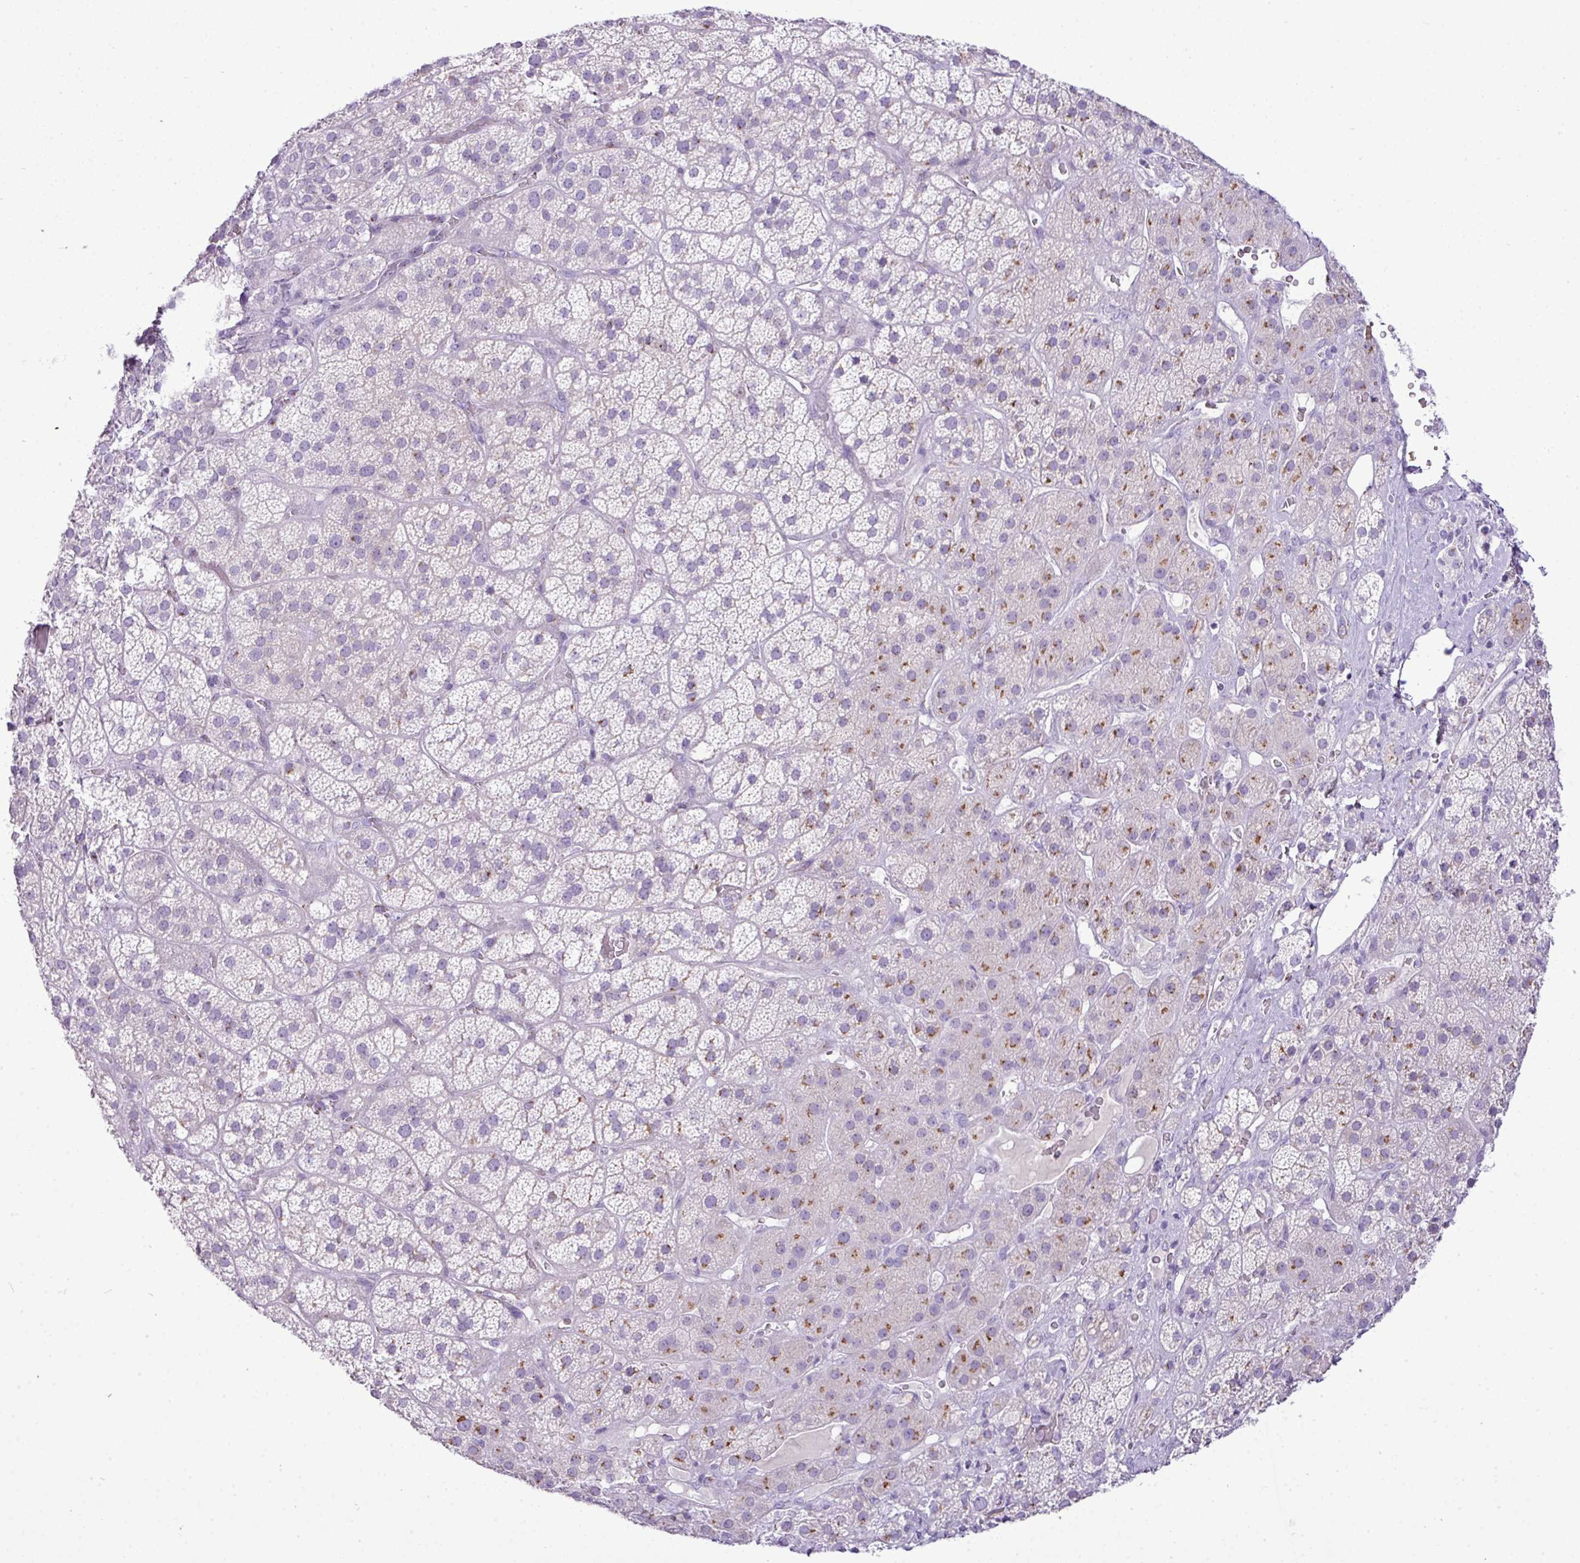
{"staining": {"intensity": "moderate", "quantity": "<25%", "location": "cytoplasmic/membranous"}, "tissue": "adrenal gland", "cell_type": "Glandular cells", "image_type": "normal", "snomed": [{"axis": "morphology", "description": "Normal tissue, NOS"}, {"axis": "topography", "description": "Adrenal gland"}], "caption": "IHC image of unremarkable adrenal gland: human adrenal gland stained using IHC shows low levels of moderate protein expression localized specifically in the cytoplasmic/membranous of glandular cells, appearing as a cytoplasmic/membranous brown color.", "gene": "FAM43A", "patient": {"sex": "male", "age": 57}}